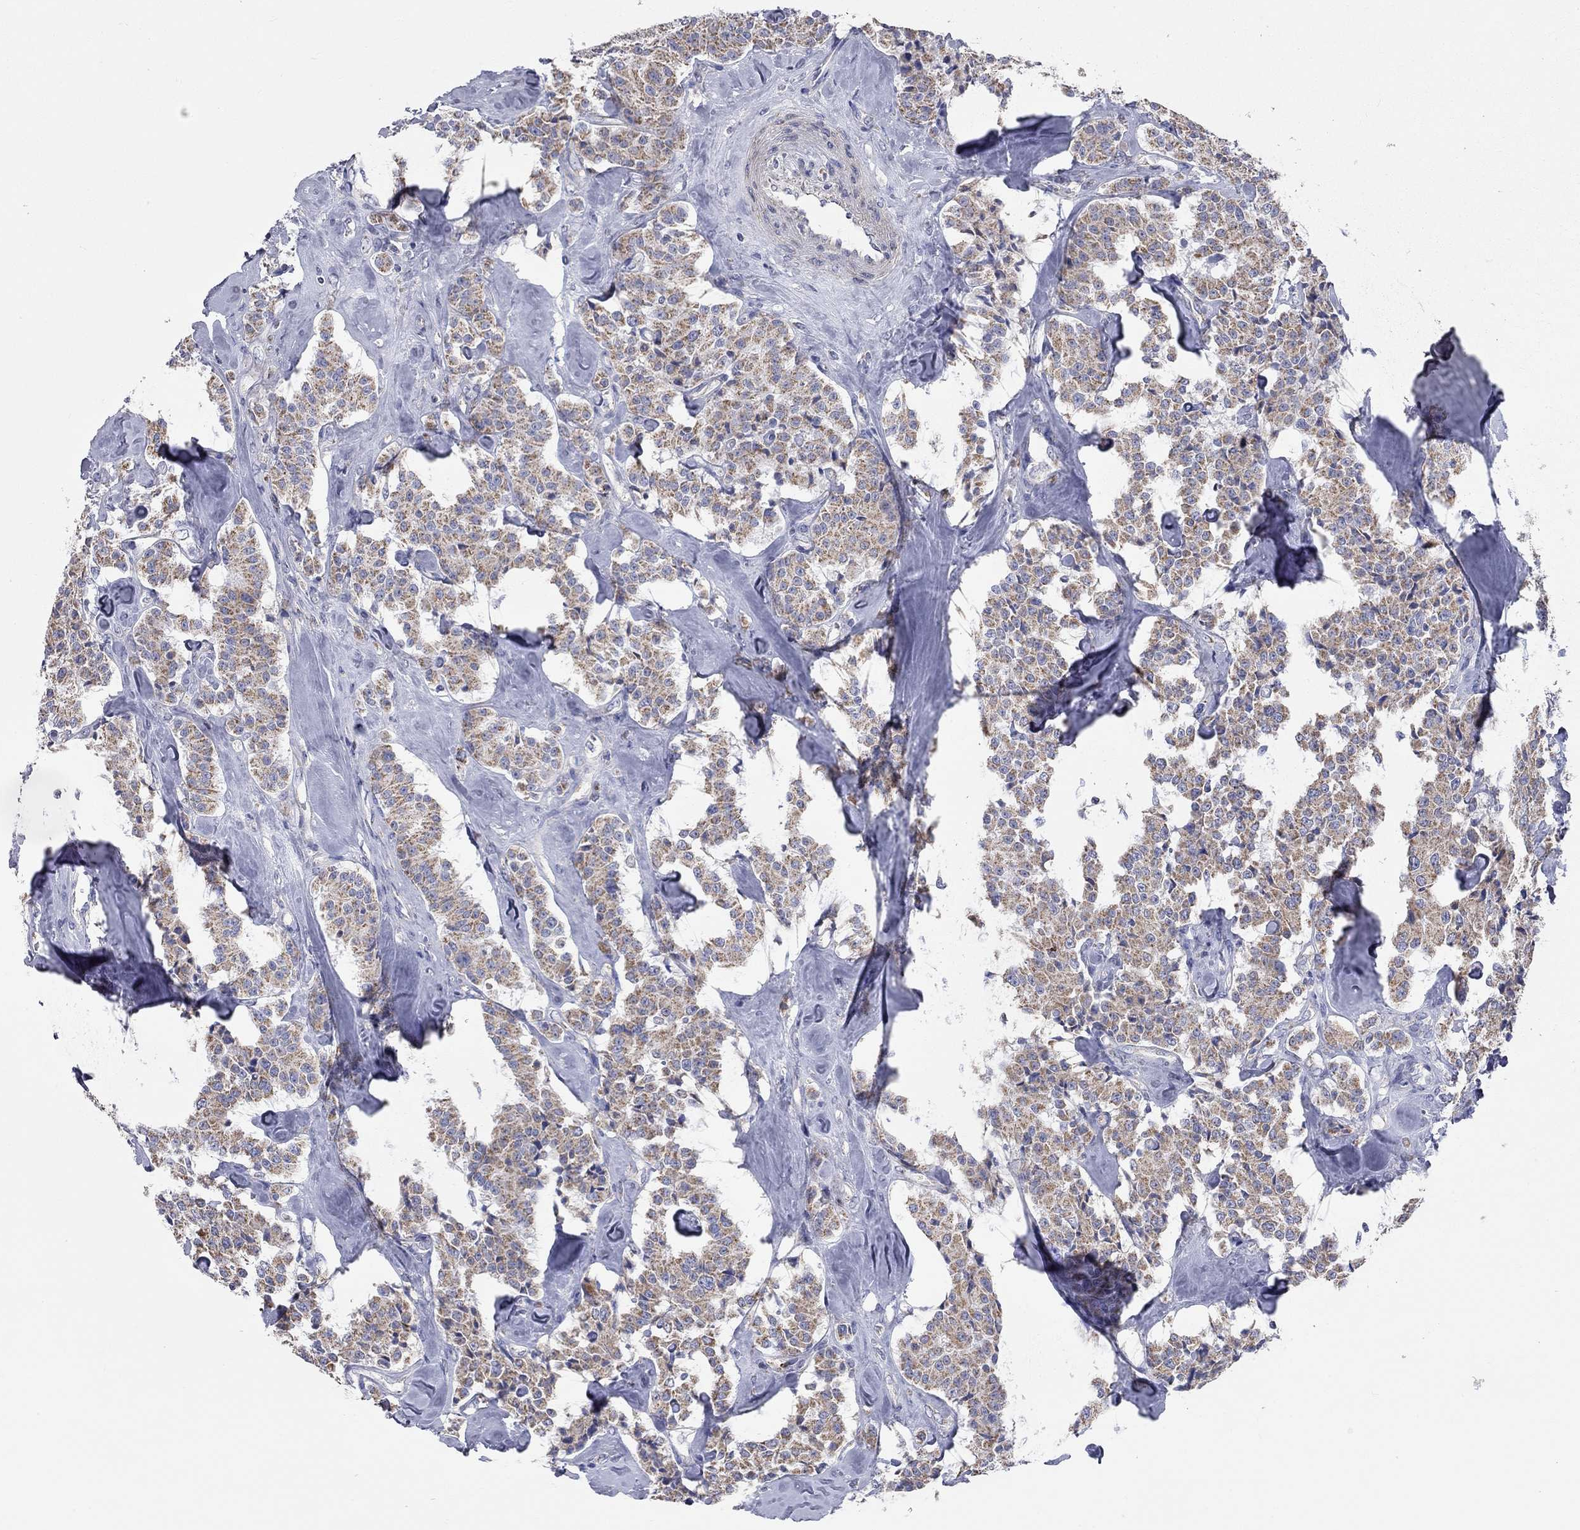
{"staining": {"intensity": "moderate", "quantity": ">75%", "location": "cytoplasmic/membranous"}, "tissue": "carcinoid", "cell_type": "Tumor cells", "image_type": "cancer", "snomed": [{"axis": "morphology", "description": "Carcinoid, malignant, NOS"}, {"axis": "topography", "description": "Pancreas"}], "caption": "The image reveals staining of carcinoid, revealing moderate cytoplasmic/membranous protein expression (brown color) within tumor cells. (DAB (3,3'-diaminobenzidine) IHC with brightfield microscopy, high magnification).", "gene": "CFAP161", "patient": {"sex": "male", "age": 41}}